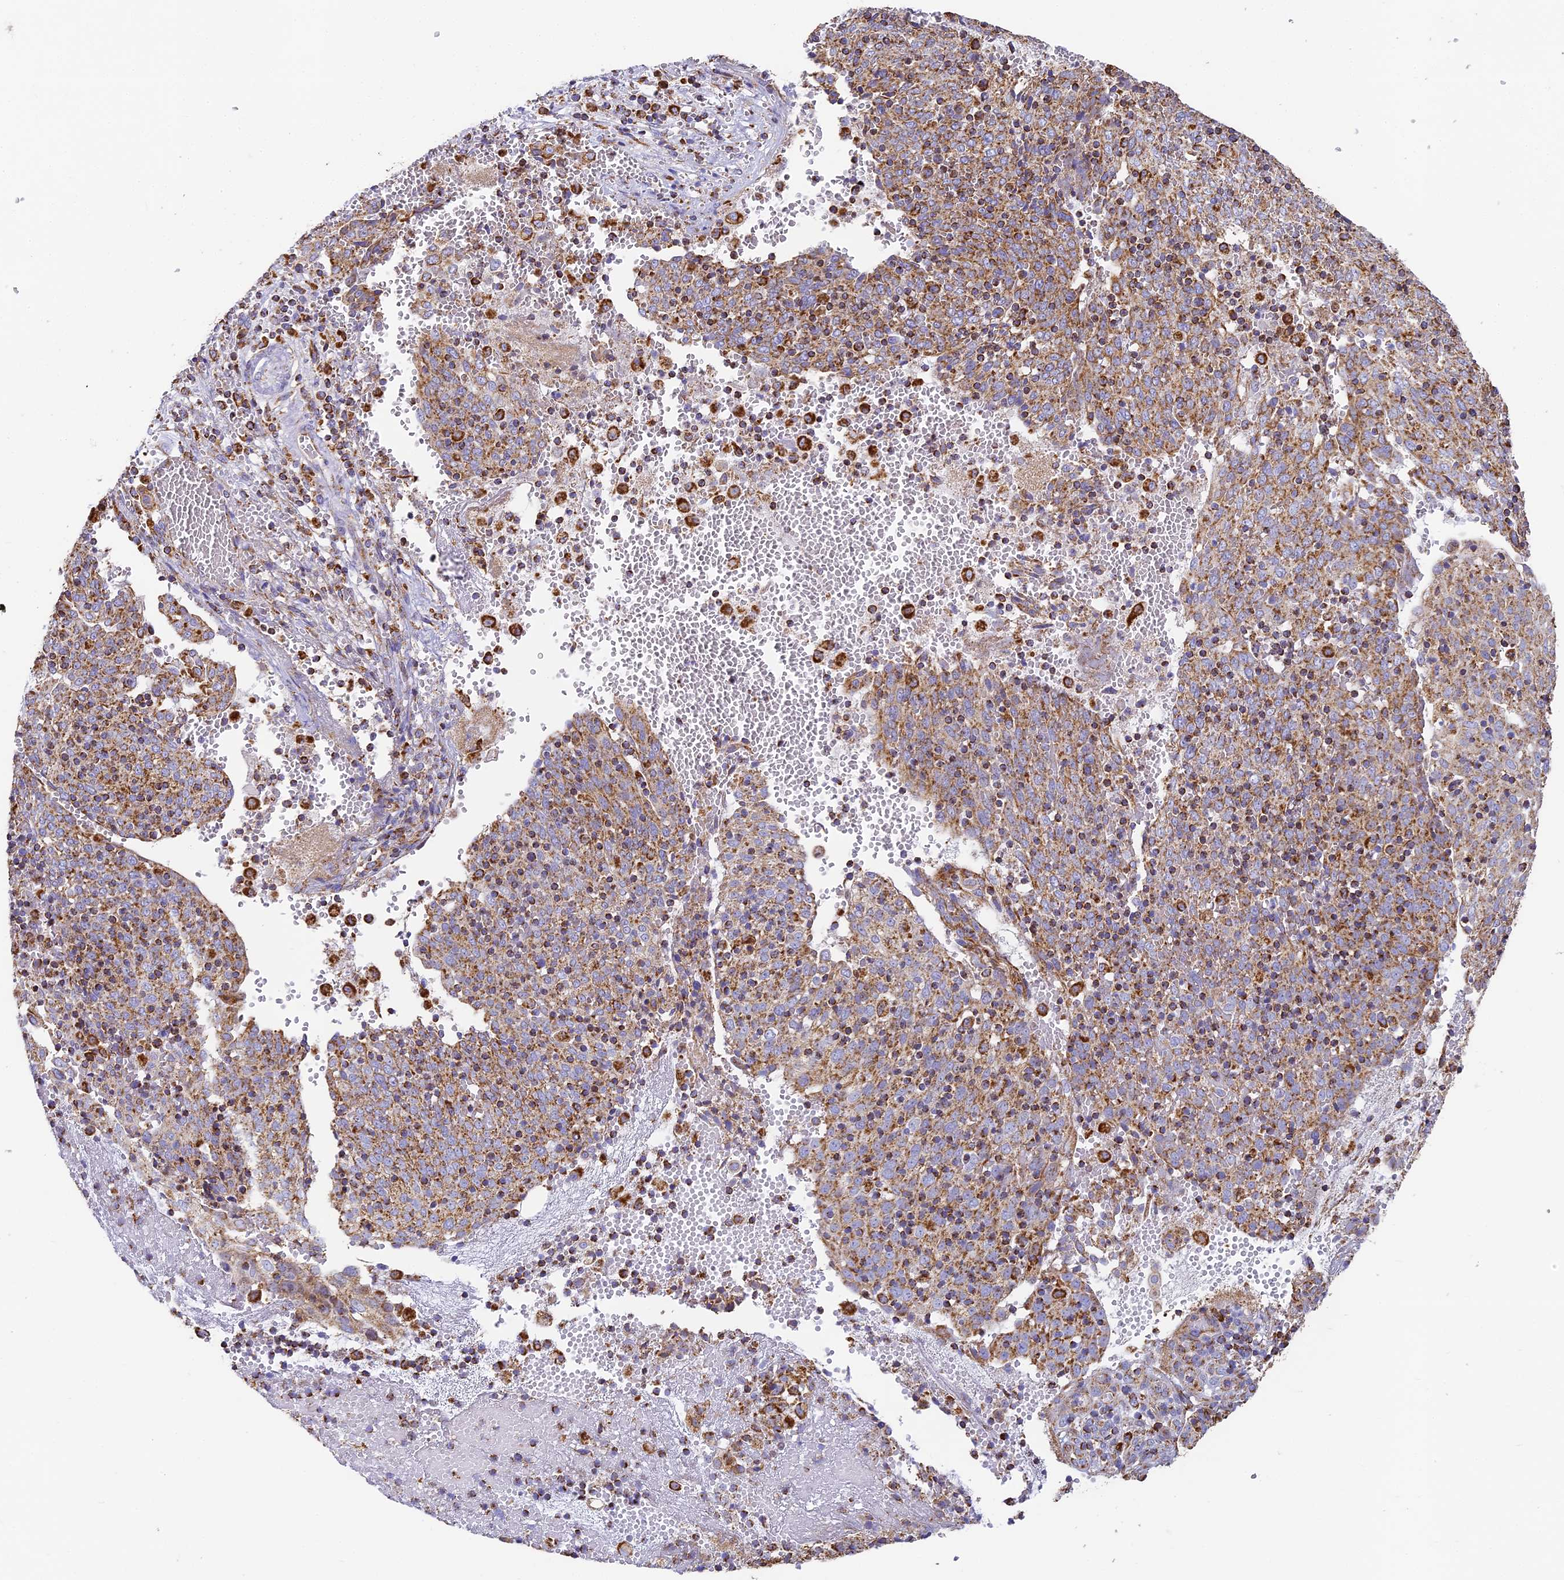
{"staining": {"intensity": "moderate", "quantity": ">75%", "location": "cytoplasmic/membranous"}, "tissue": "cervical cancer", "cell_type": "Tumor cells", "image_type": "cancer", "snomed": [{"axis": "morphology", "description": "Squamous cell carcinoma, NOS"}, {"axis": "topography", "description": "Cervix"}], "caption": "Brown immunohistochemical staining in human cervical squamous cell carcinoma displays moderate cytoplasmic/membranous staining in about >75% of tumor cells. (DAB (3,3'-diaminobenzidine) IHC with brightfield microscopy, high magnification).", "gene": "COX6C", "patient": {"sex": "female", "age": 67}}